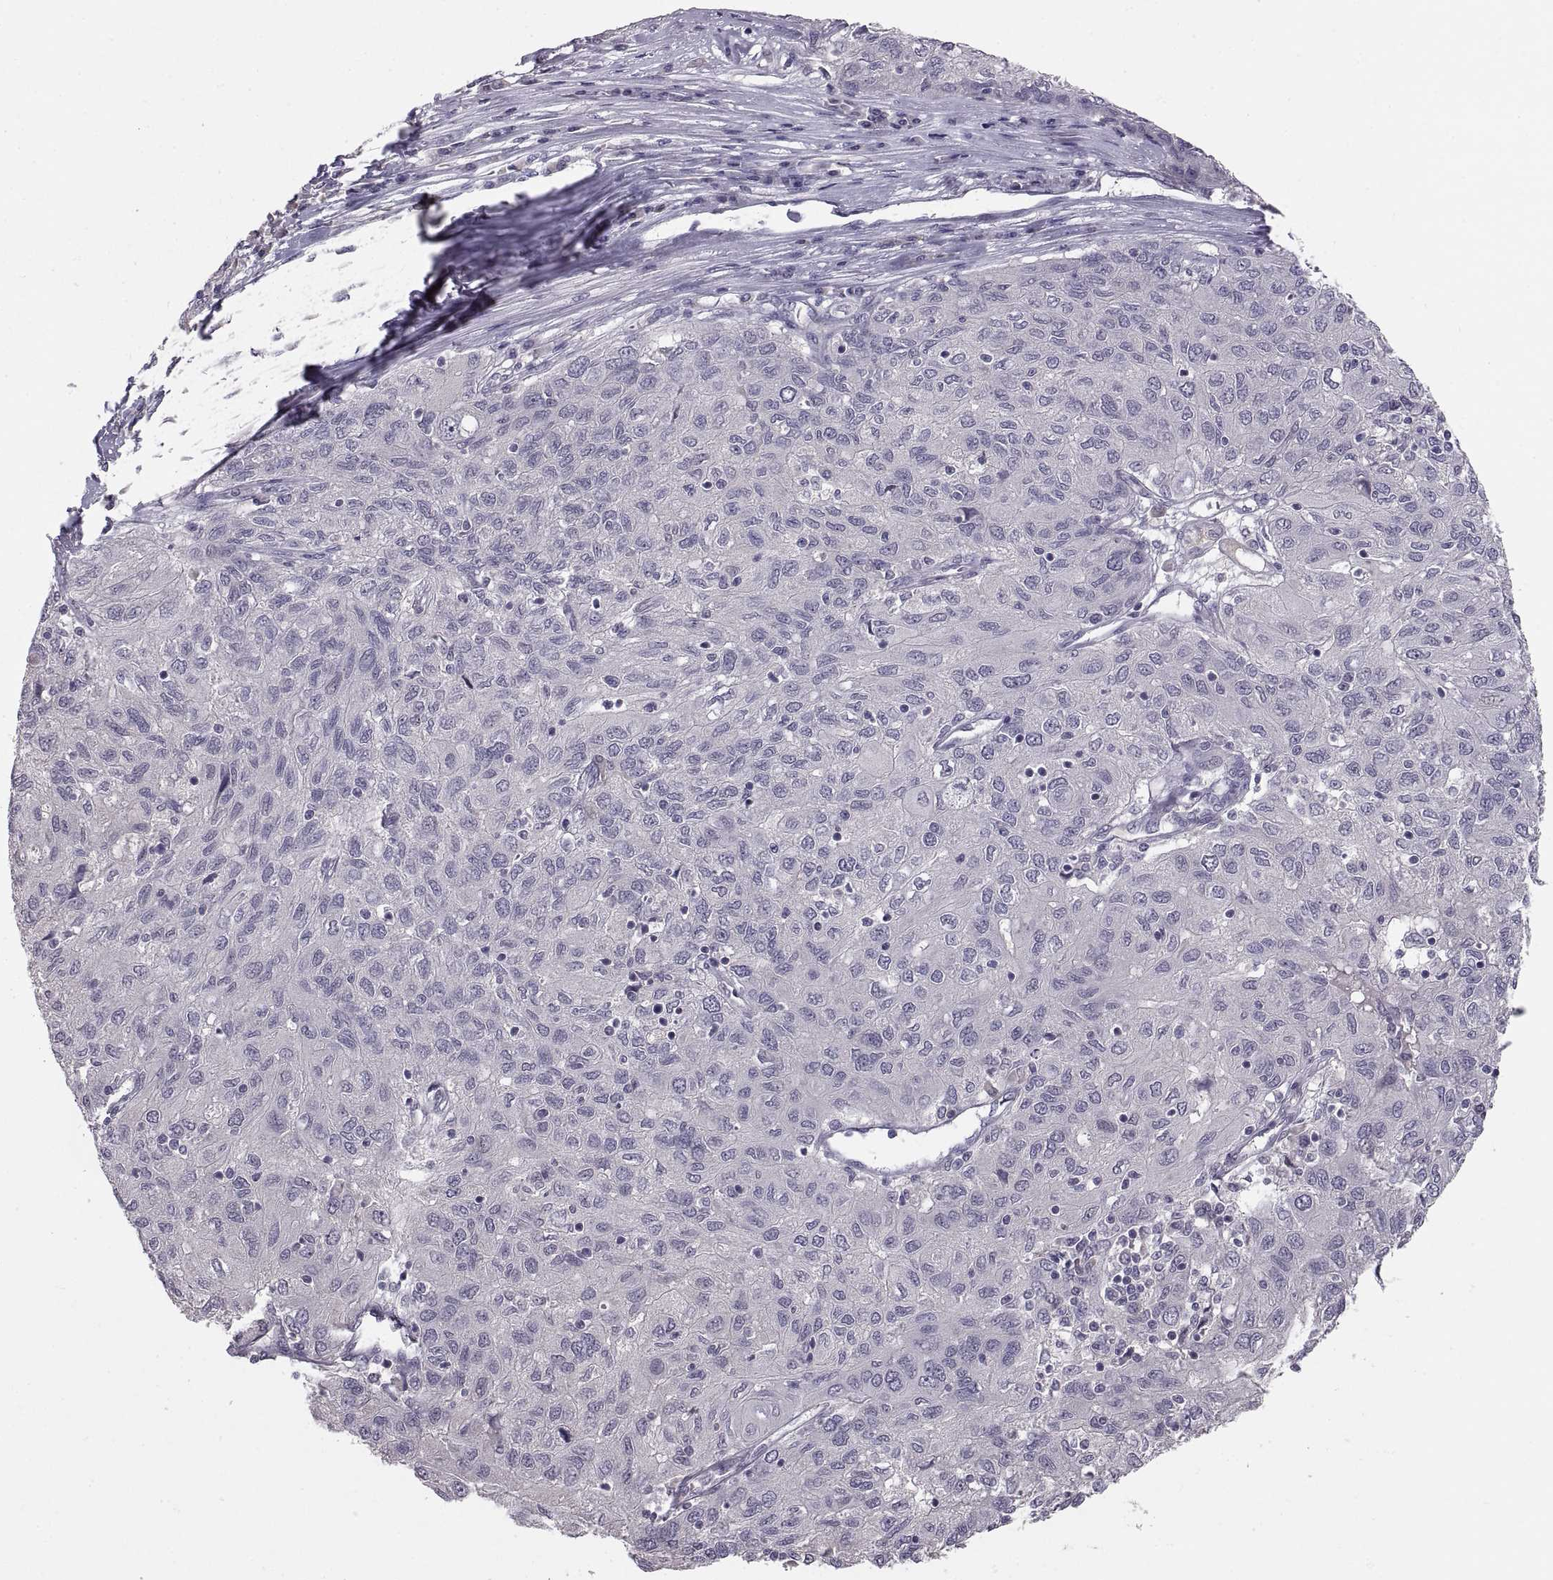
{"staining": {"intensity": "negative", "quantity": "none", "location": "none"}, "tissue": "ovarian cancer", "cell_type": "Tumor cells", "image_type": "cancer", "snomed": [{"axis": "morphology", "description": "Carcinoma, endometroid"}, {"axis": "topography", "description": "Ovary"}], "caption": "Immunohistochemistry (IHC) of ovarian cancer shows no expression in tumor cells.", "gene": "PAX2", "patient": {"sex": "female", "age": 50}}